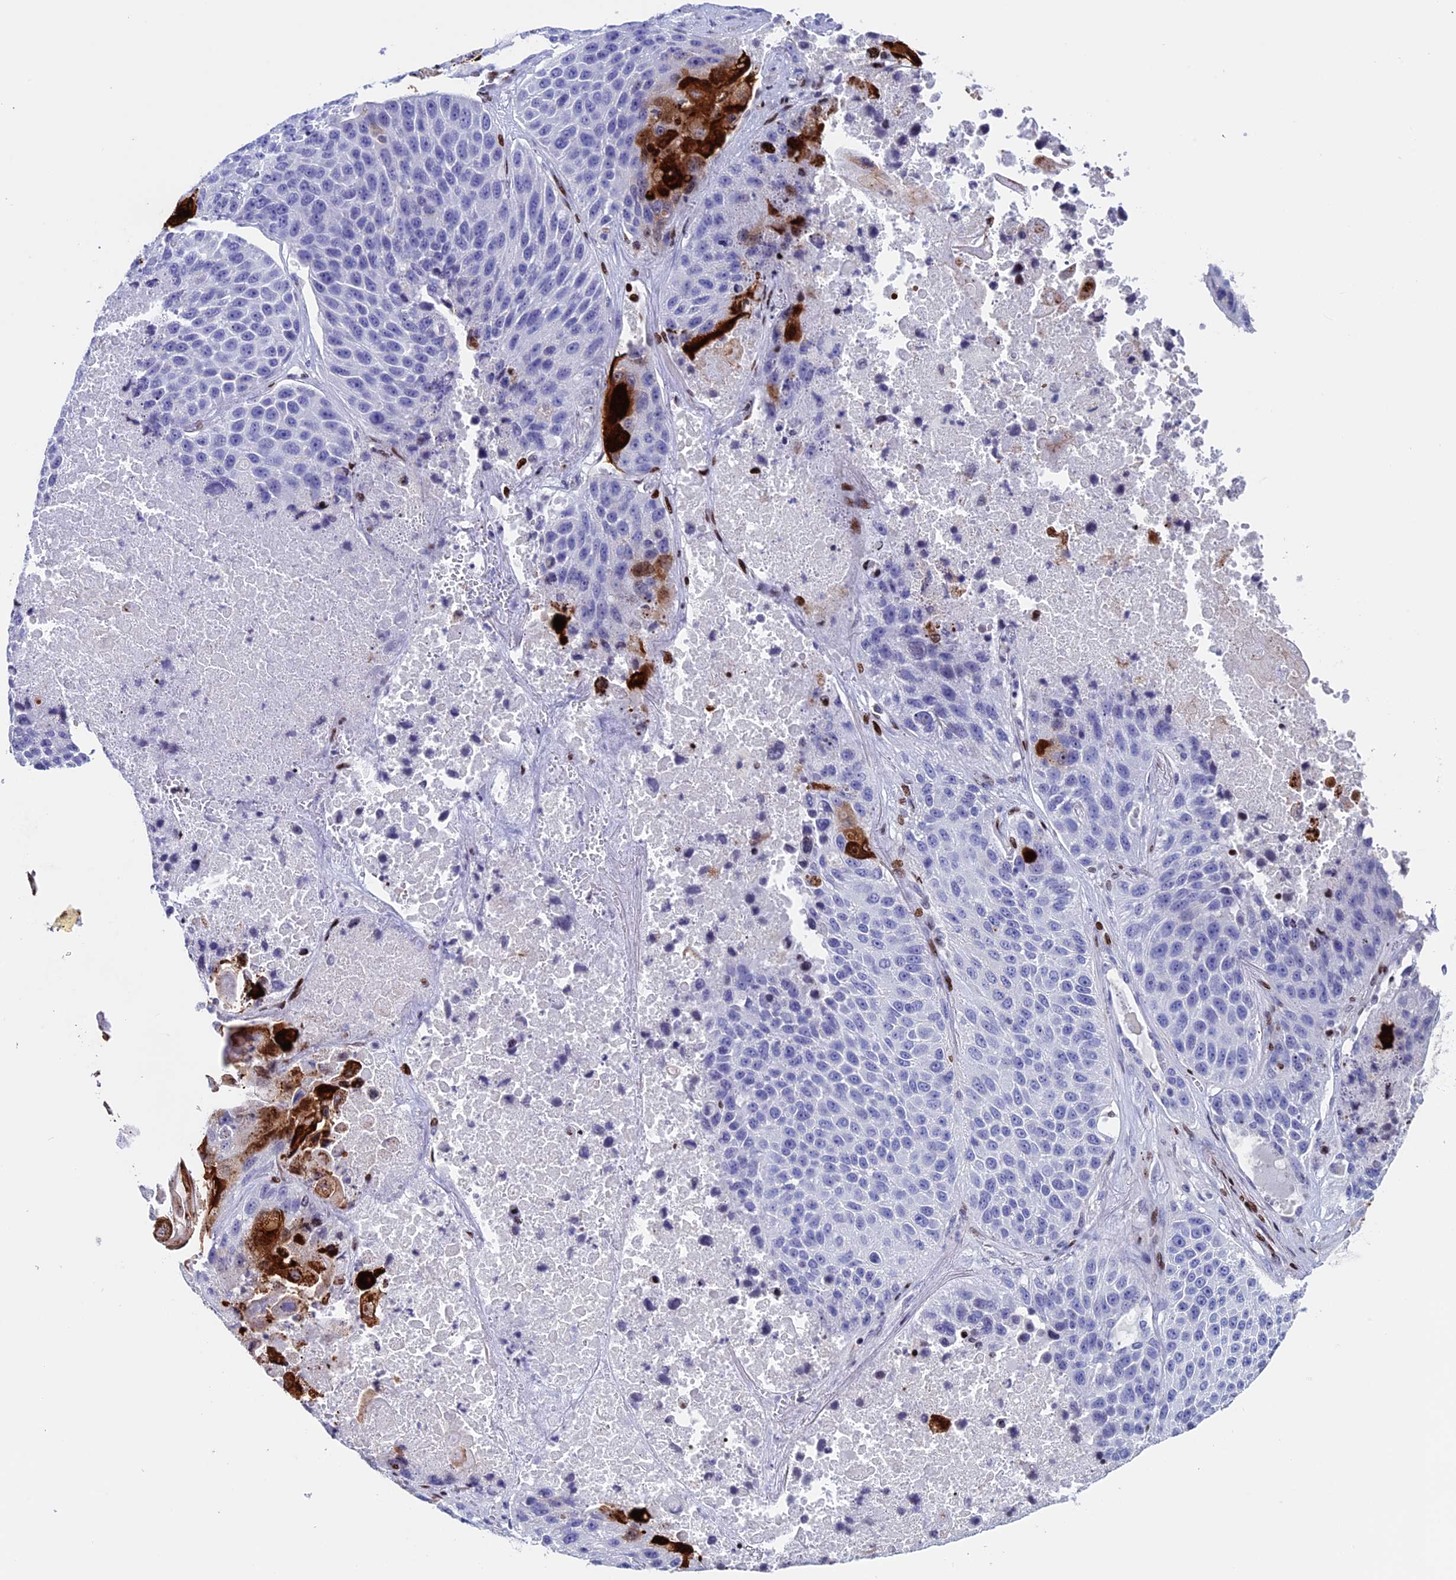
{"staining": {"intensity": "strong", "quantity": "<25%", "location": "cytoplasmic/membranous,nuclear"}, "tissue": "lung cancer", "cell_type": "Tumor cells", "image_type": "cancer", "snomed": [{"axis": "morphology", "description": "Squamous cell carcinoma, NOS"}, {"axis": "topography", "description": "Lung"}], "caption": "There is medium levels of strong cytoplasmic/membranous and nuclear staining in tumor cells of squamous cell carcinoma (lung), as demonstrated by immunohistochemical staining (brown color).", "gene": "BTBD3", "patient": {"sex": "male", "age": 61}}